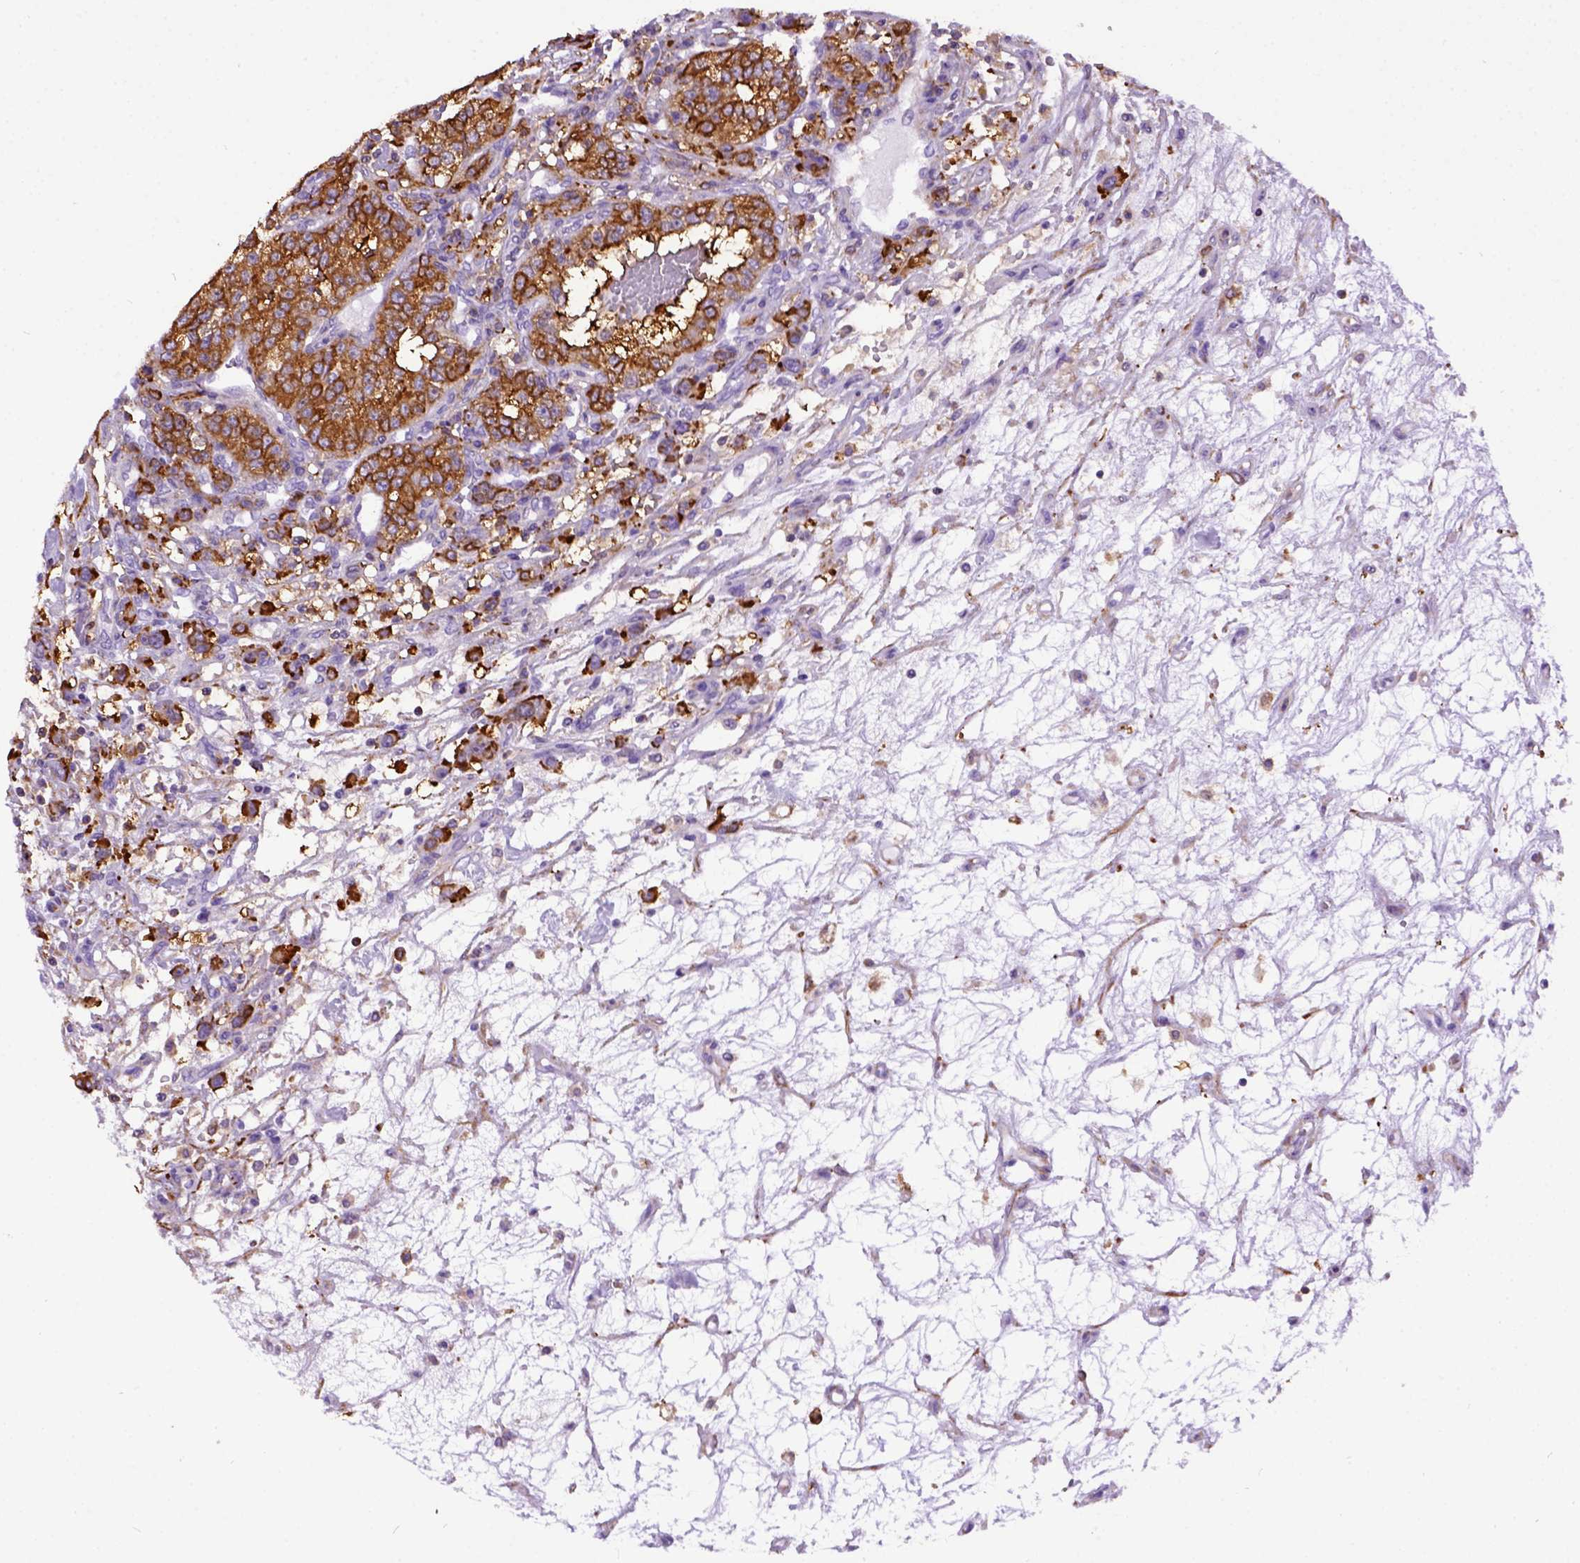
{"staining": {"intensity": "moderate", "quantity": ">75%", "location": "cytoplasmic/membranous"}, "tissue": "renal cancer", "cell_type": "Tumor cells", "image_type": "cancer", "snomed": [{"axis": "morphology", "description": "Adenocarcinoma, NOS"}, {"axis": "topography", "description": "Kidney"}], "caption": "The photomicrograph demonstrates a brown stain indicating the presence of a protein in the cytoplasmic/membranous of tumor cells in renal adenocarcinoma.", "gene": "MVP", "patient": {"sex": "female", "age": 63}}